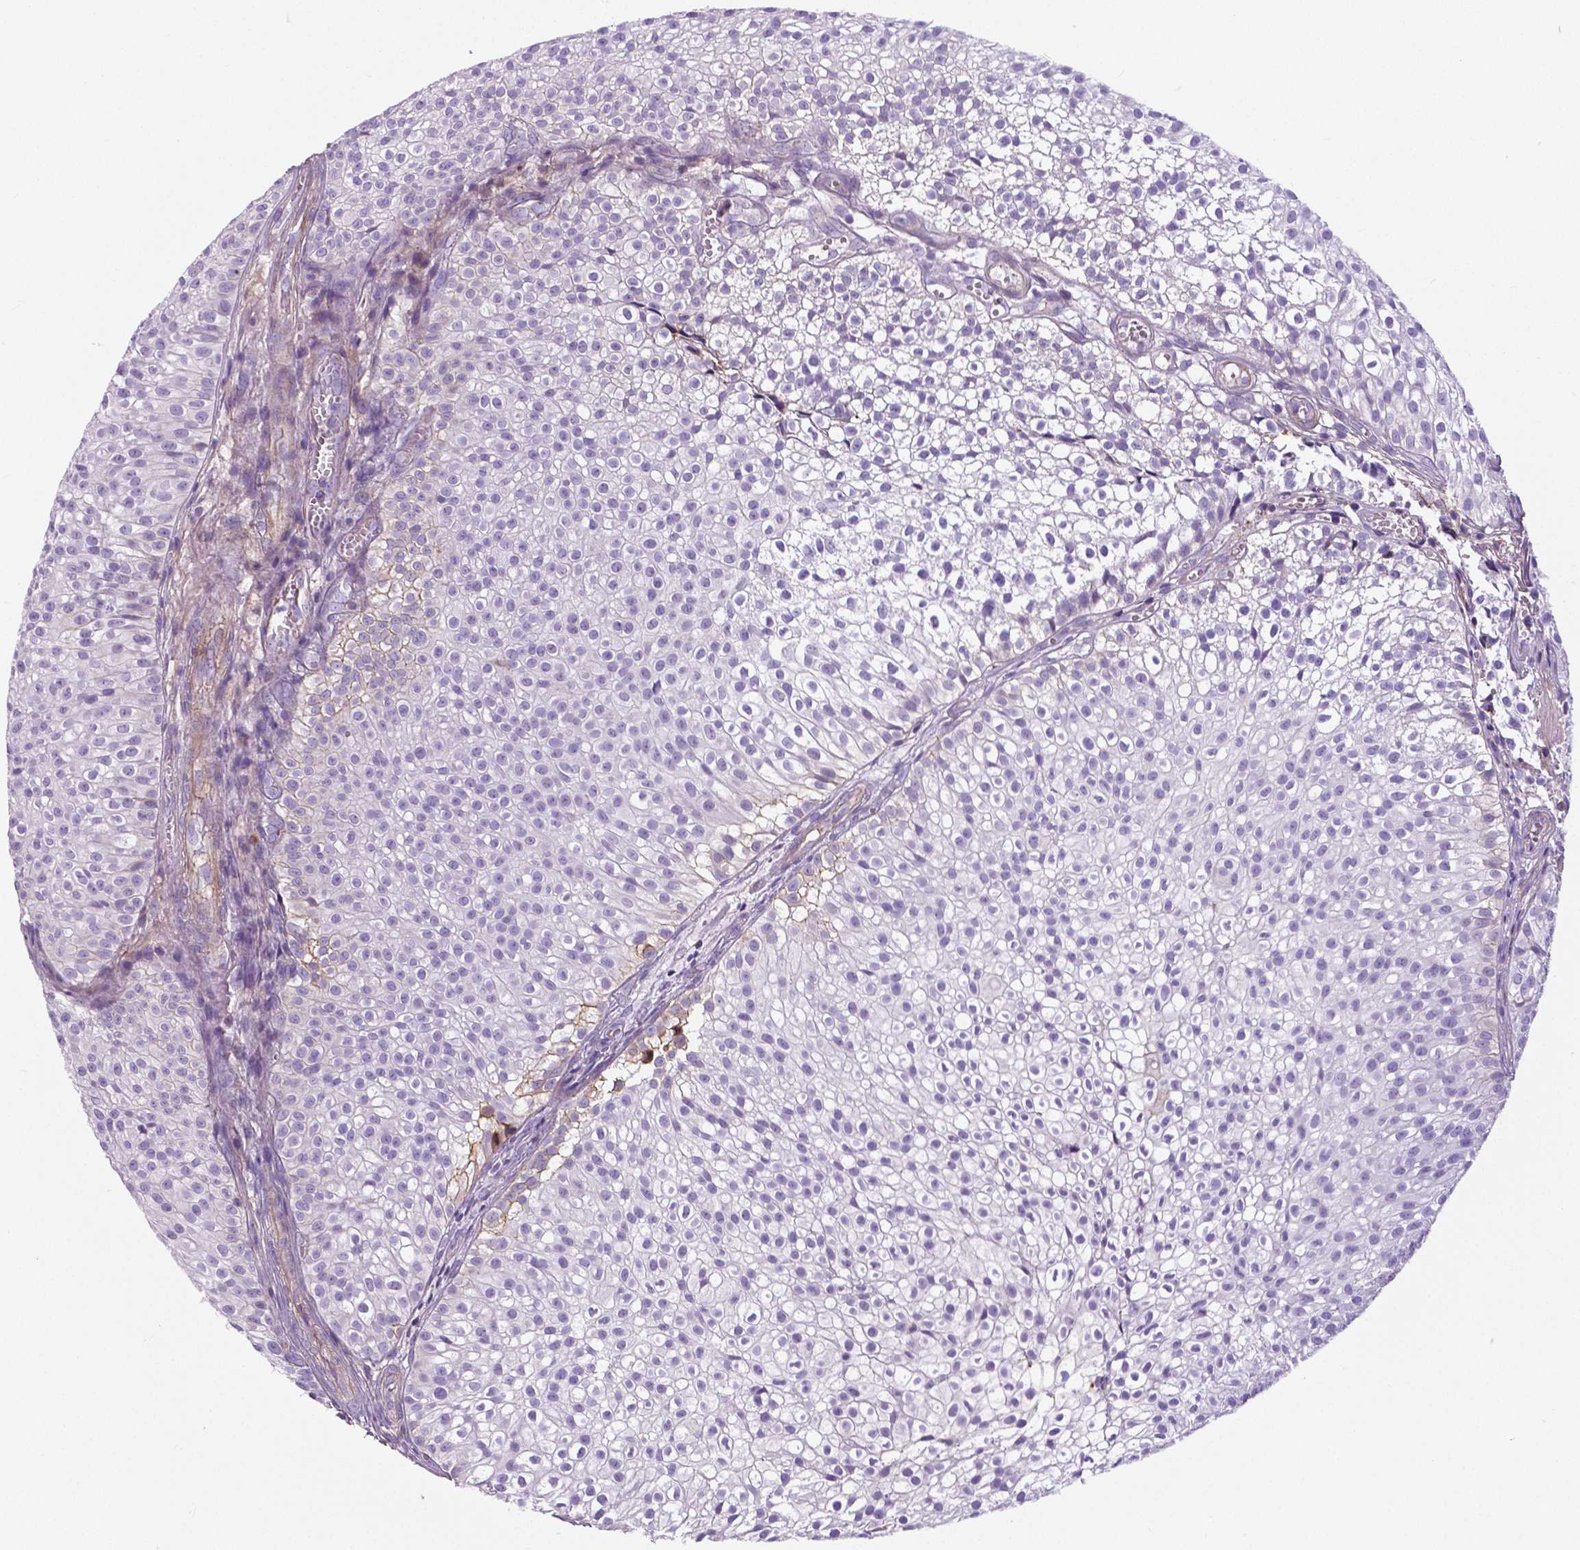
{"staining": {"intensity": "negative", "quantity": "none", "location": "none"}, "tissue": "urothelial cancer", "cell_type": "Tumor cells", "image_type": "cancer", "snomed": [{"axis": "morphology", "description": "Urothelial carcinoma, Low grade"}, {"axis": "topography", "description": "Urinary bladder"}], "caption": "Micrograph shows no protein positivity in tumor cells of urothelial cancer tissue.", "gene": "ANXA13", "patient": {"sex": "male", "age": 70}}